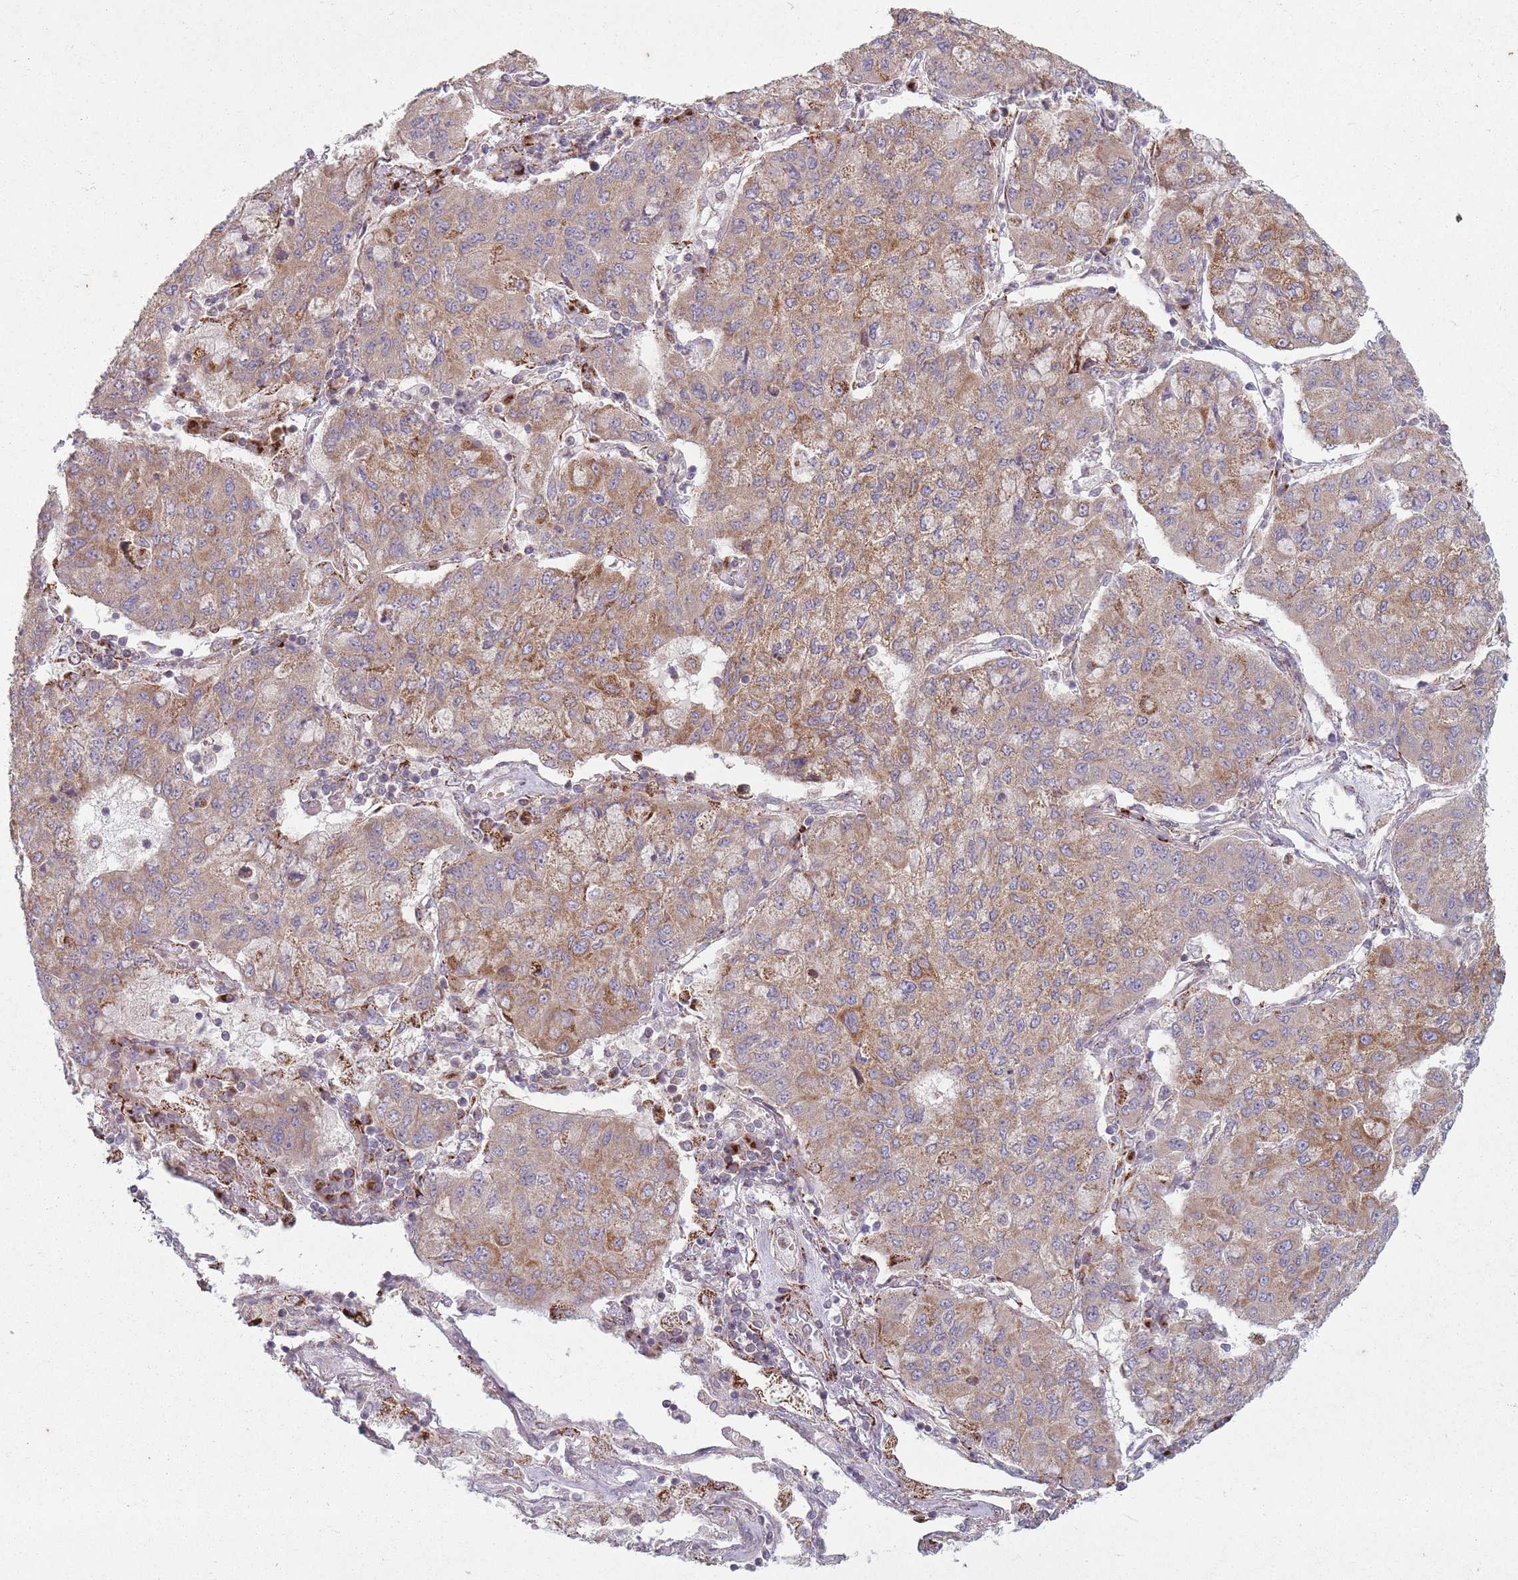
{"staining": {"intensity": "moderate", "quantity": ">75%", "location": "cytoplasmic/membranous"}, "tissue": "lung cancer", "cell_type": "Tumor cells", "image_type": "cancer", "snomed": [{"axis": "morphology", "description": "Squamous cell carcinoma, NOS"}, {"axis": "topography", "description": "Lung"}], "caption": "Immunohistochemical staining of human lung cancer (squamous cell carcinoma) exhibits moderate cytoplasmic/membranous protein expression in about >75% of tumor cells.", "gene": "OR10Q1", "patient": {"sex": "male", "age": 74}}